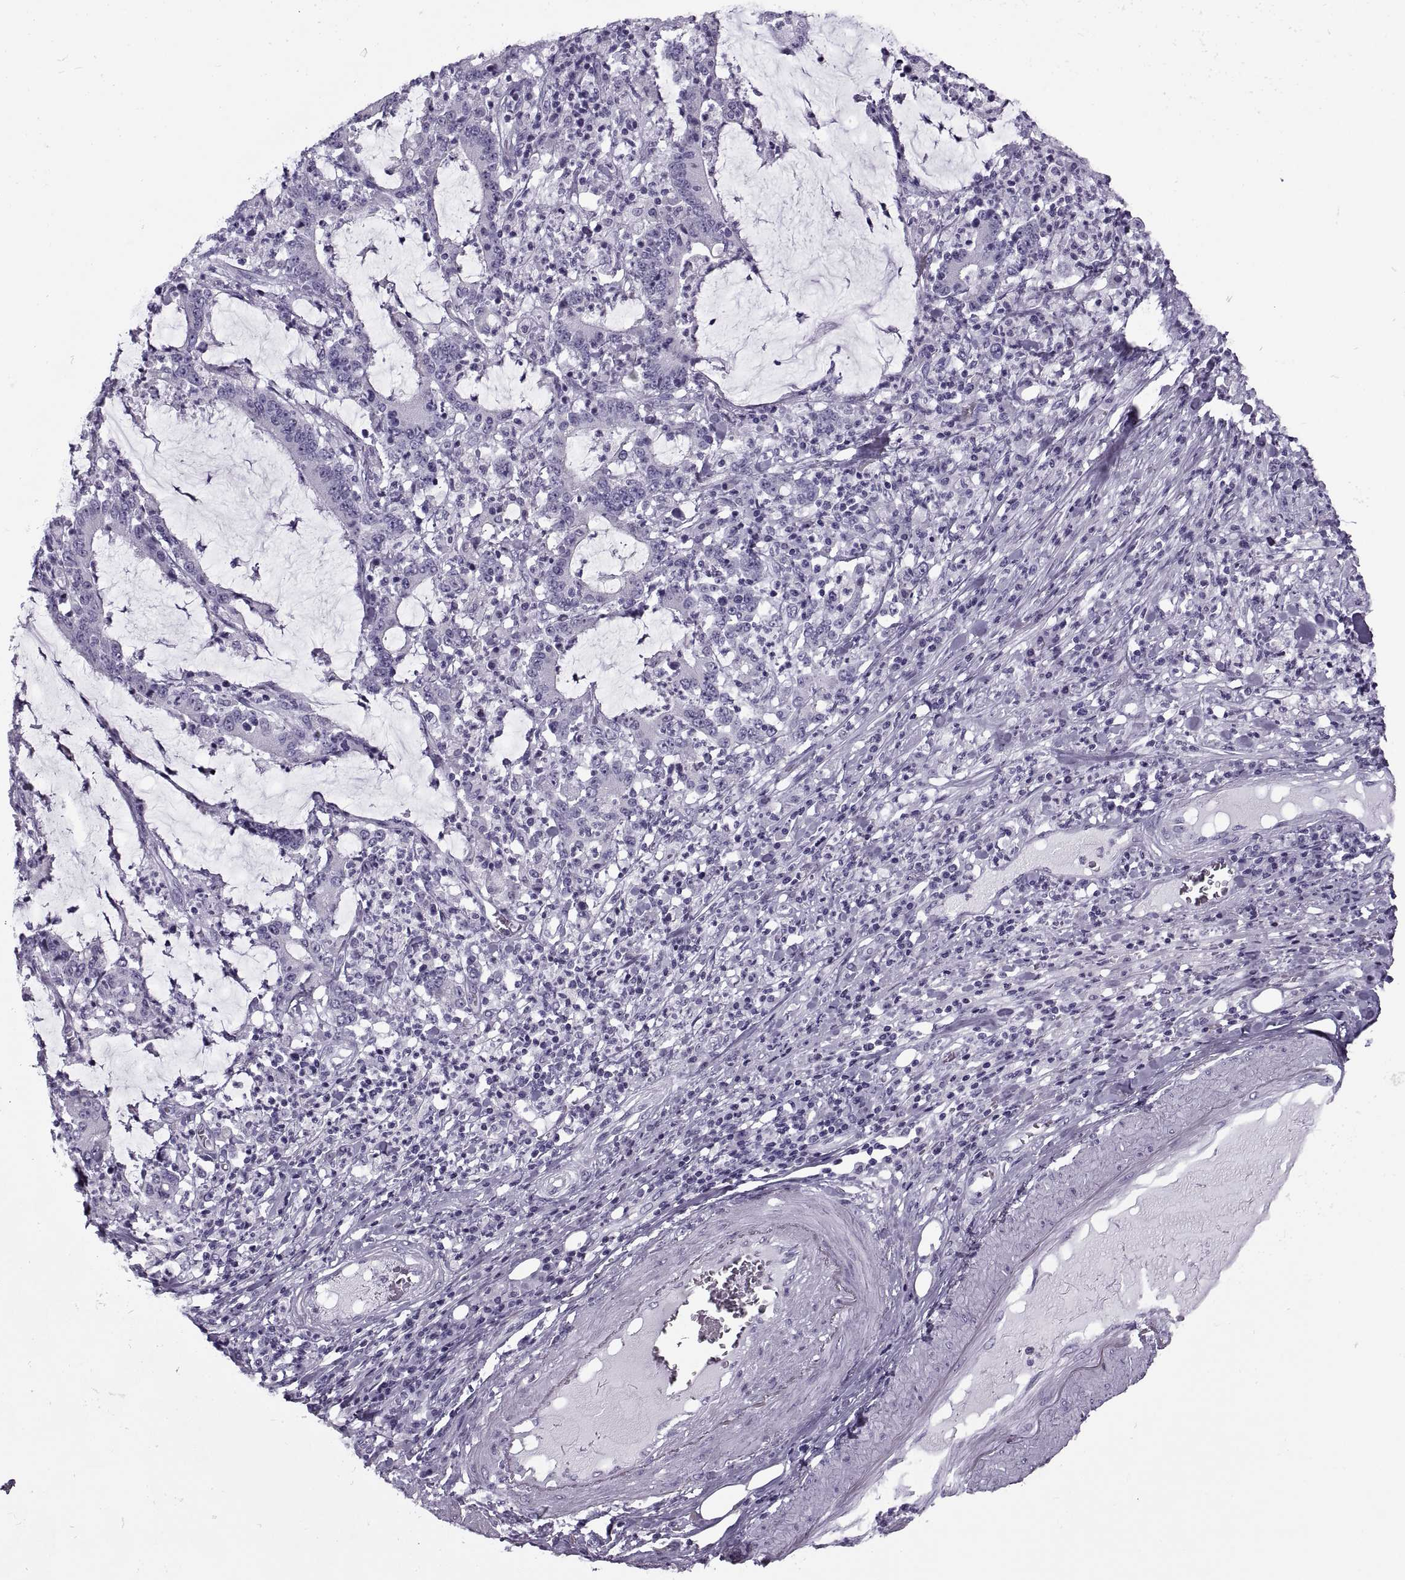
{"staining": {"intensity": "negative", "quantity": "none", "location": "none"}, "tissue": "stomach cancer", "cell_type": "Tumor cells", "image_type": "cancer", "snomed": [{"axis": "morphology", "description": "Adenocarcinoma, NOS"}, {"axis": "topography", "description": "Stomach, upper"}], "caption": "Human stomach adenocarcinoma stained for a protein using IHC displays no expression in tumor cells.", "gene": "RLBP1", "patient": {"sex": "male", "age": 68}}